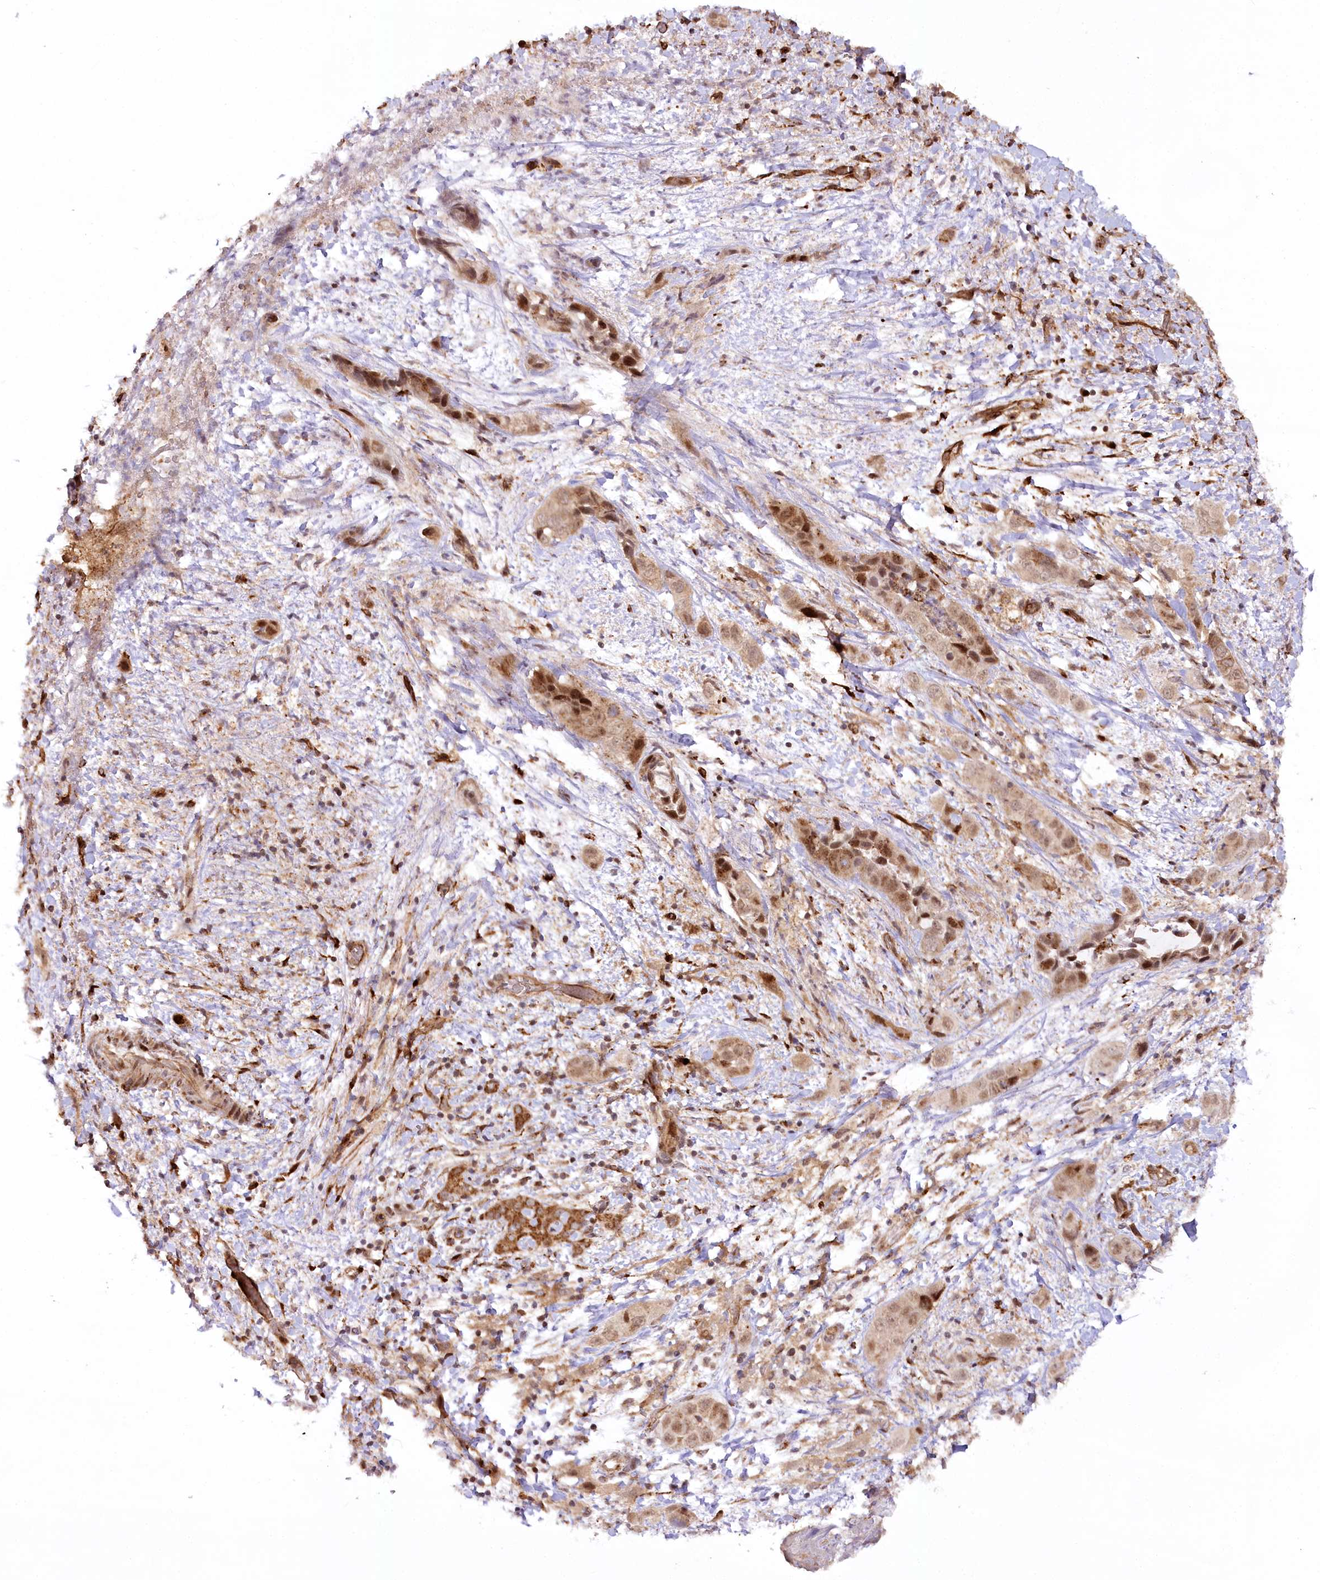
{"staining": {"intensity": "moderate", "quantity": "25%-75%", "location": "cytoplasmic/membranous,nuclear"}, "tissue": "liver cancer", "cell_type": "Tumor cells", "image_type": "cancer", "snomed": [{"axis": "morphology", "description": "Cholangiocarcinoma"}, {"axis": "topography", "description": "Liver"}], "caption": "Immunohistochemical staining of liver cancer (cholangiocarcinoma) displays medium levels of moderate cytoplasmic/membranous and nuclear staining in about 25%-75% of tumor cells. The staining is performed using DAB (3,3'-diaminobenzidine) brown chromogen to label protein expression. The nuclei are counter-stained blue using hematoxylin.", "gene": "COPG1", "patient": {"sex": "female", "age": 52}}